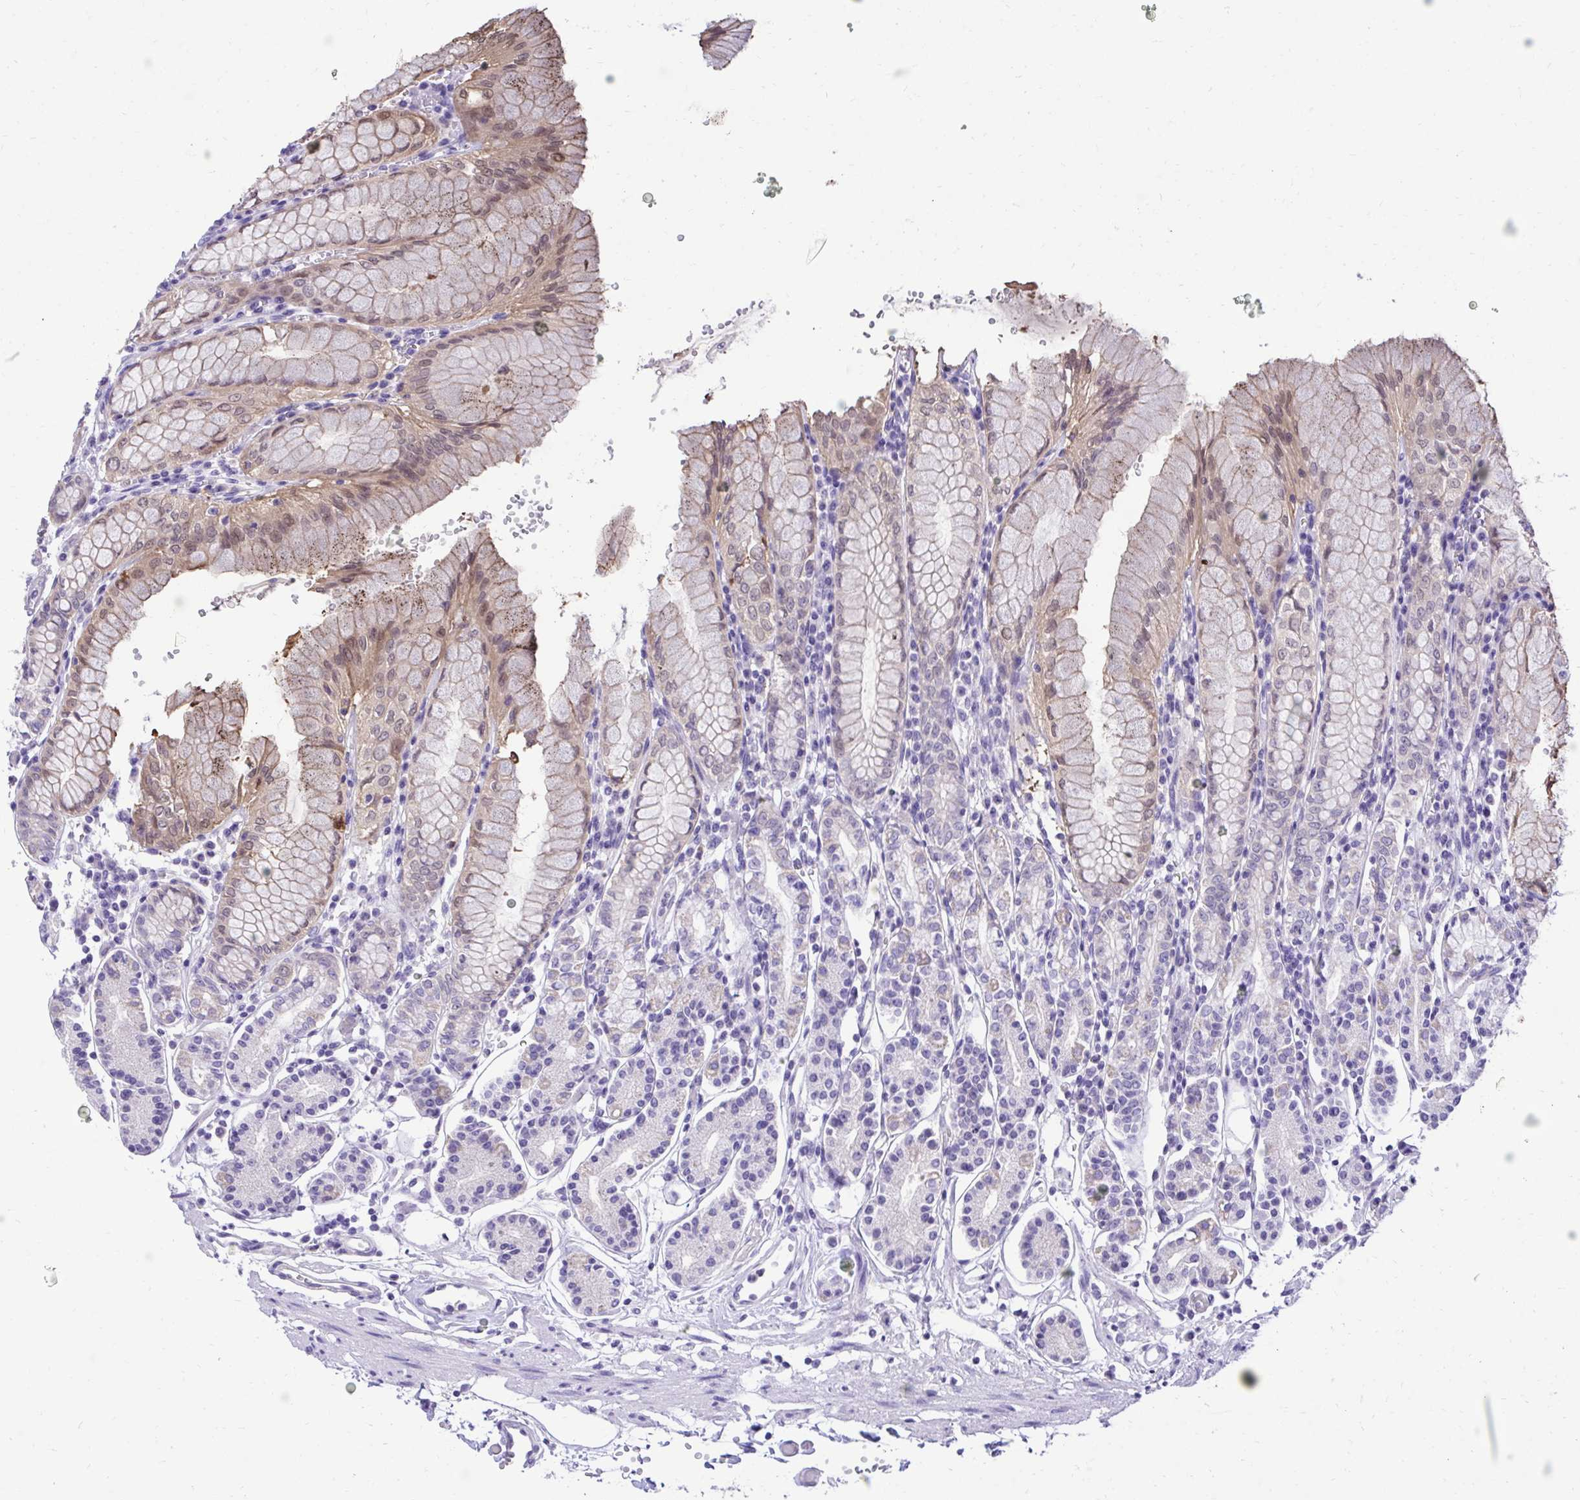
{"staining": {"intensity": "moderate", "quantity": "<25%", "location": "cytoplasmic/membranous,nuclear"}, "tissue": "stomach", "cell_type": "Glandular cells", "image_type": "normal", "snomed": [{"axis": "morphology", "description": "Normal tissue, NOS"}, {"axis": "topography", "description": "Stomach"}], "caption": "Immunohistochemical staining of benign stomach exhibits moderate cytoplasmic/membranous,nuclear protein expression in about <25% of glandular cells.", "gene": "TMCO5A", "patient": {"sex": "female", "age": 62}}